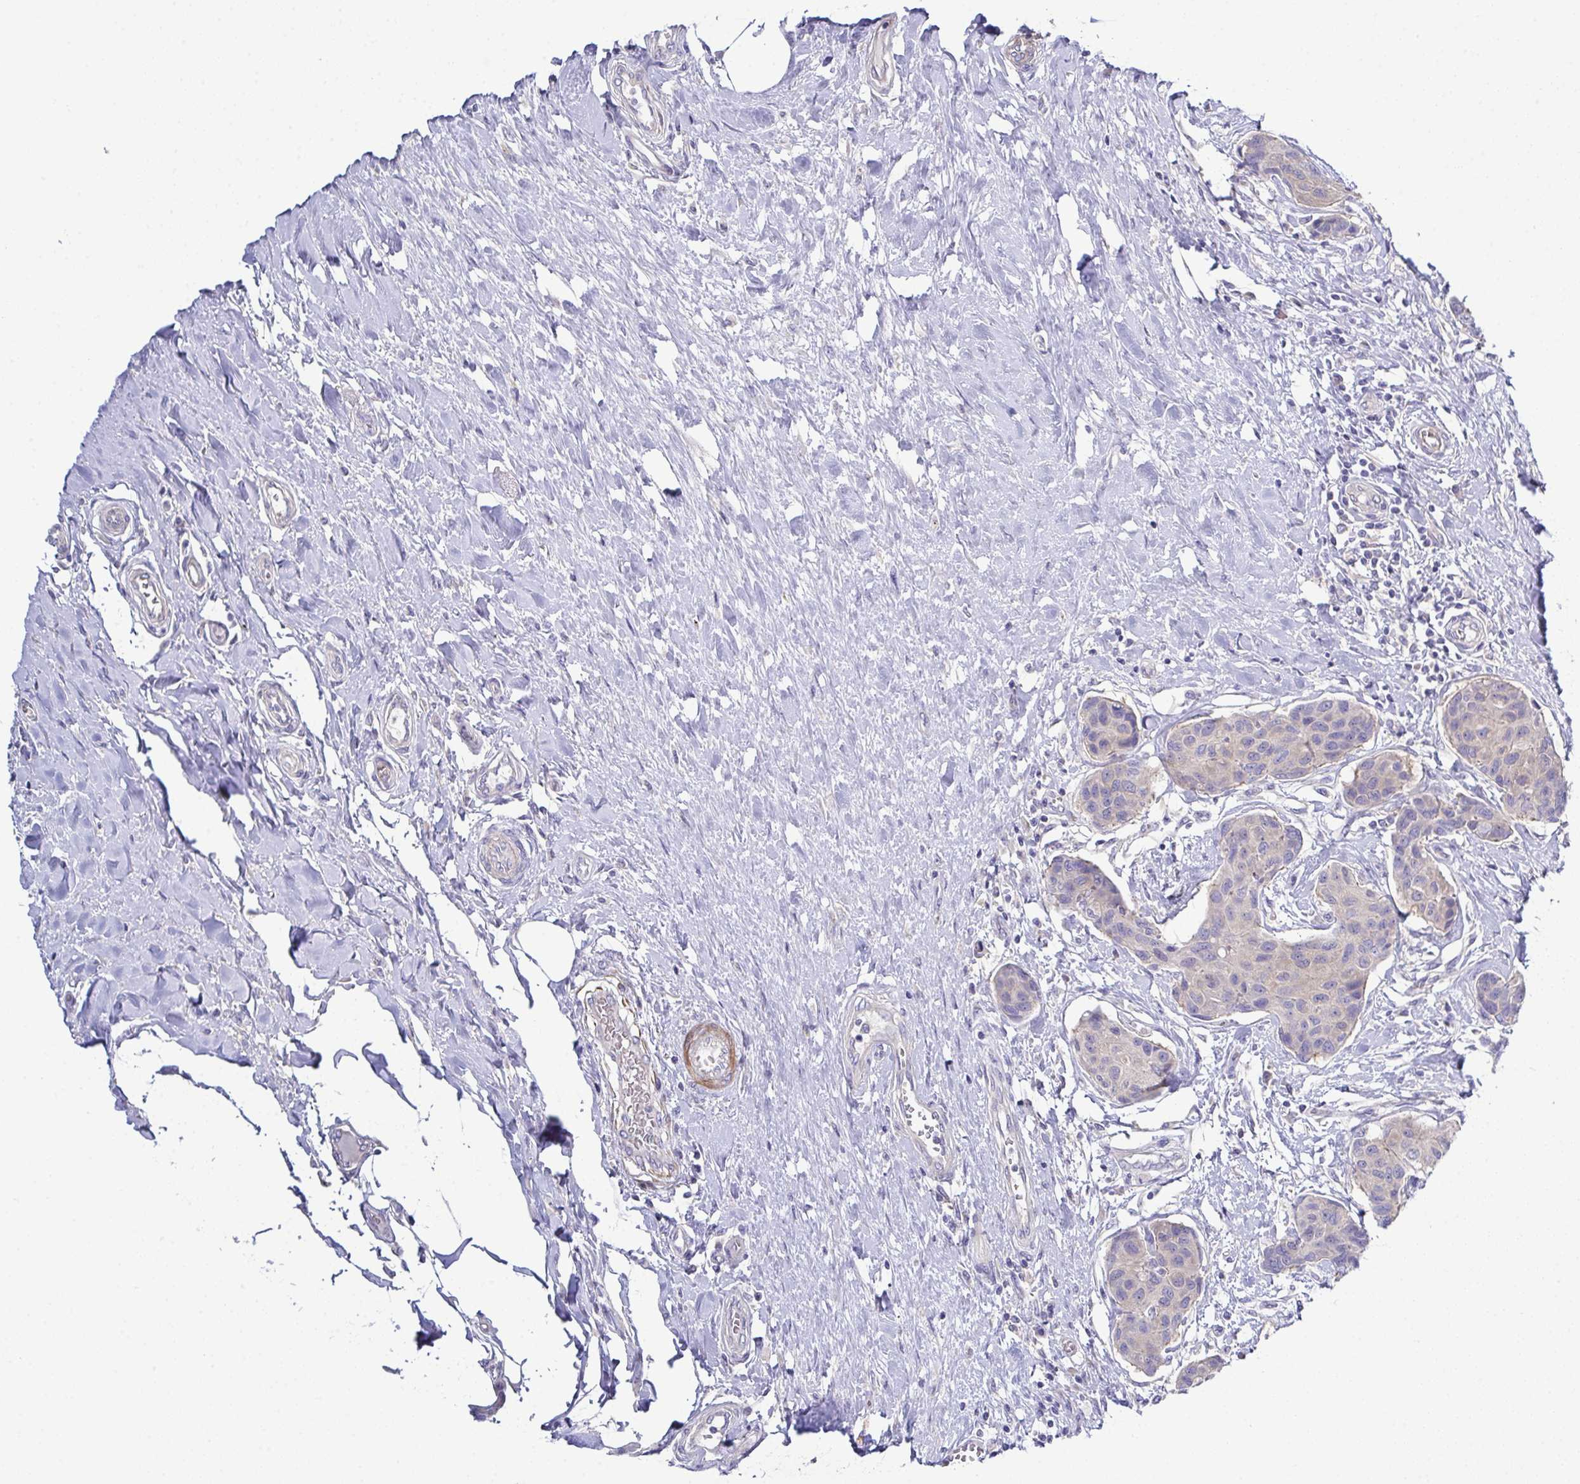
{"staining": {"intensity": "negative", "quantity": "none", "location": "none"}, "tissue": "breast cancer", "cell_type": "Tumor cells", "image_type": "cancer", "snomed": [{"axis": "morphology", "description": "Duct carcinoma"}, {"axis": "topography", "description": "Breast"}], "caption": "A high-resolution image shows IHC staining of intraductal carcinoma (breast), which shows no significant staining in tumor cells.", "gene": "CFAP97D1", "patient": {"sex": "female", "age": 80}}